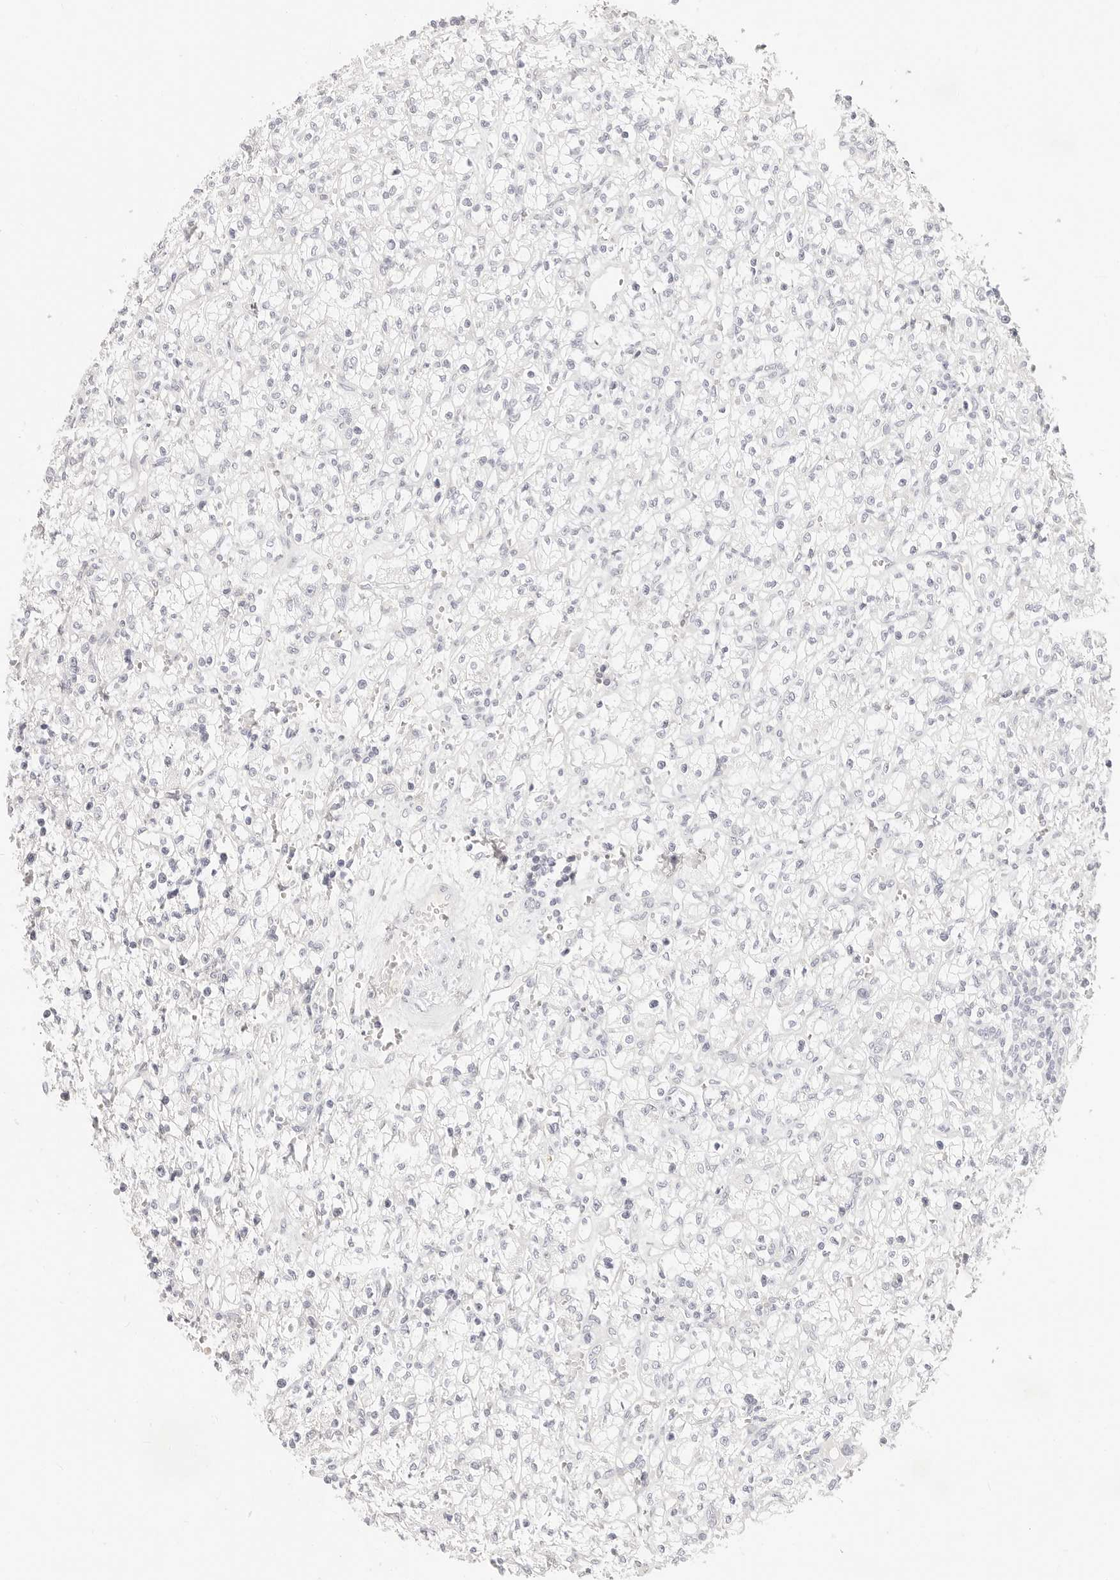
{"staining": {"intensity": "negative", "quantity": "none", "location": "none"}, "tissue": "renal cancer", "cell_type": "Tumor cells", "image_type": "cancer", "snomed": [{"axis": "morphology", "description": "Adenocarcinoma, NOS"}, {"axis": "topography", "description": "Kidney"}], "caption": "The immunohistochemistry histopathology image has no significant expression in tumor cells of renal cancer (adenocarcinoma) tissue.", "gene": "ASCL1", "patient": {"sex": "female", "age": 59}}